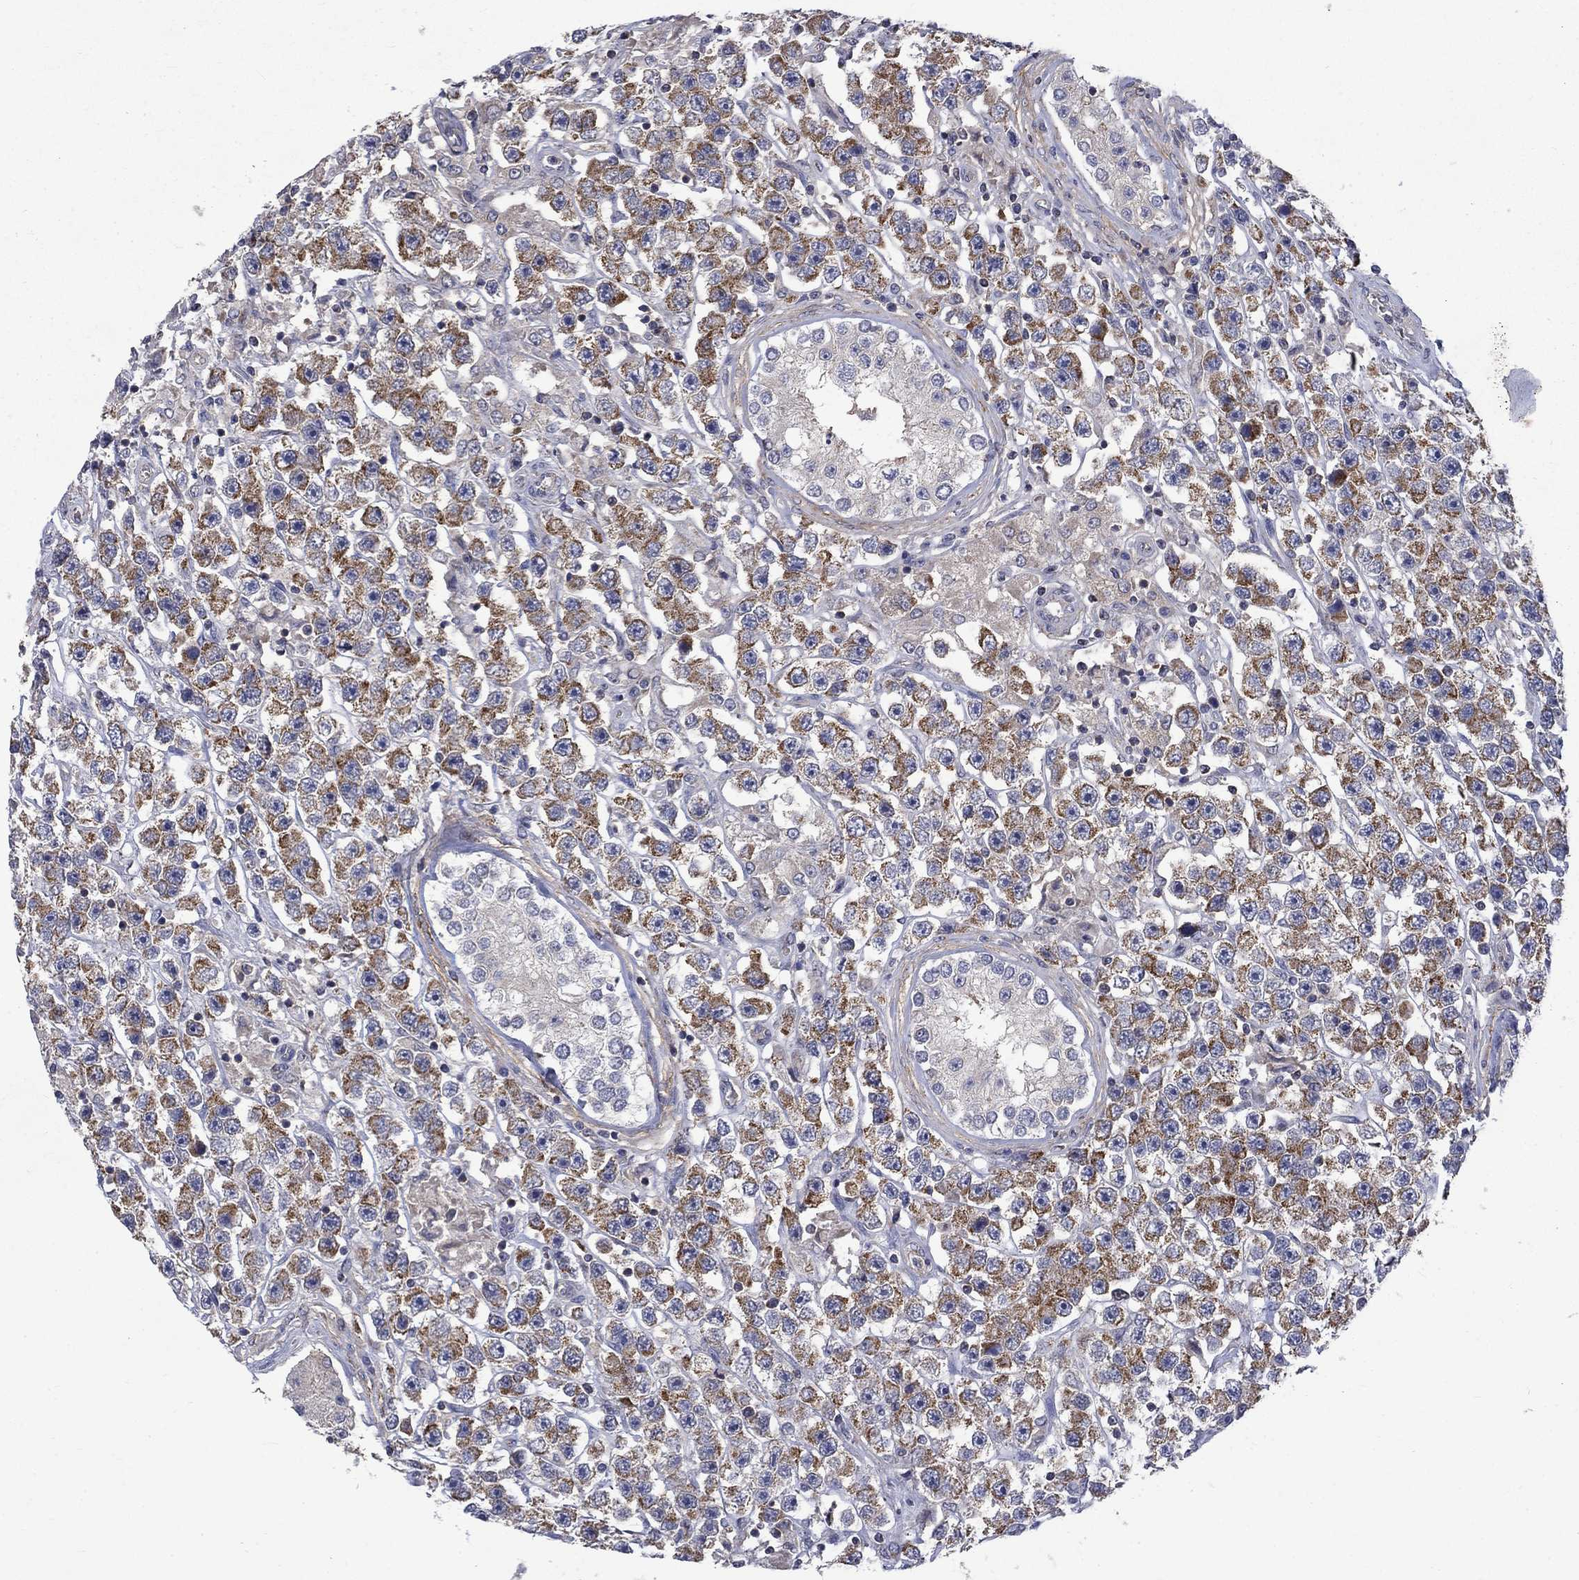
{"staining": {"intensity": "strong", "quantity": "25%-75%", "location": "cytoplasmic/membranous"}, "tissue": "testis cancer", "cell_type": "Tumor cells", "image_type": "cancer", "snomed": [{"axis": "morphology", "description": "Seminoma, NOS"}, {"axis": "topography", "description": "Testis"}], "caption": "A high-resolution histopathology image shows immunohistochemistry (IHC) staining of testis cancer (seminoma), which displays strong cytoplasmic/membranous positivity in approximately 25%-75% of tumor cells.", "gene": "HSPA12A", "patient": {"sex": "male", "age": 45}}